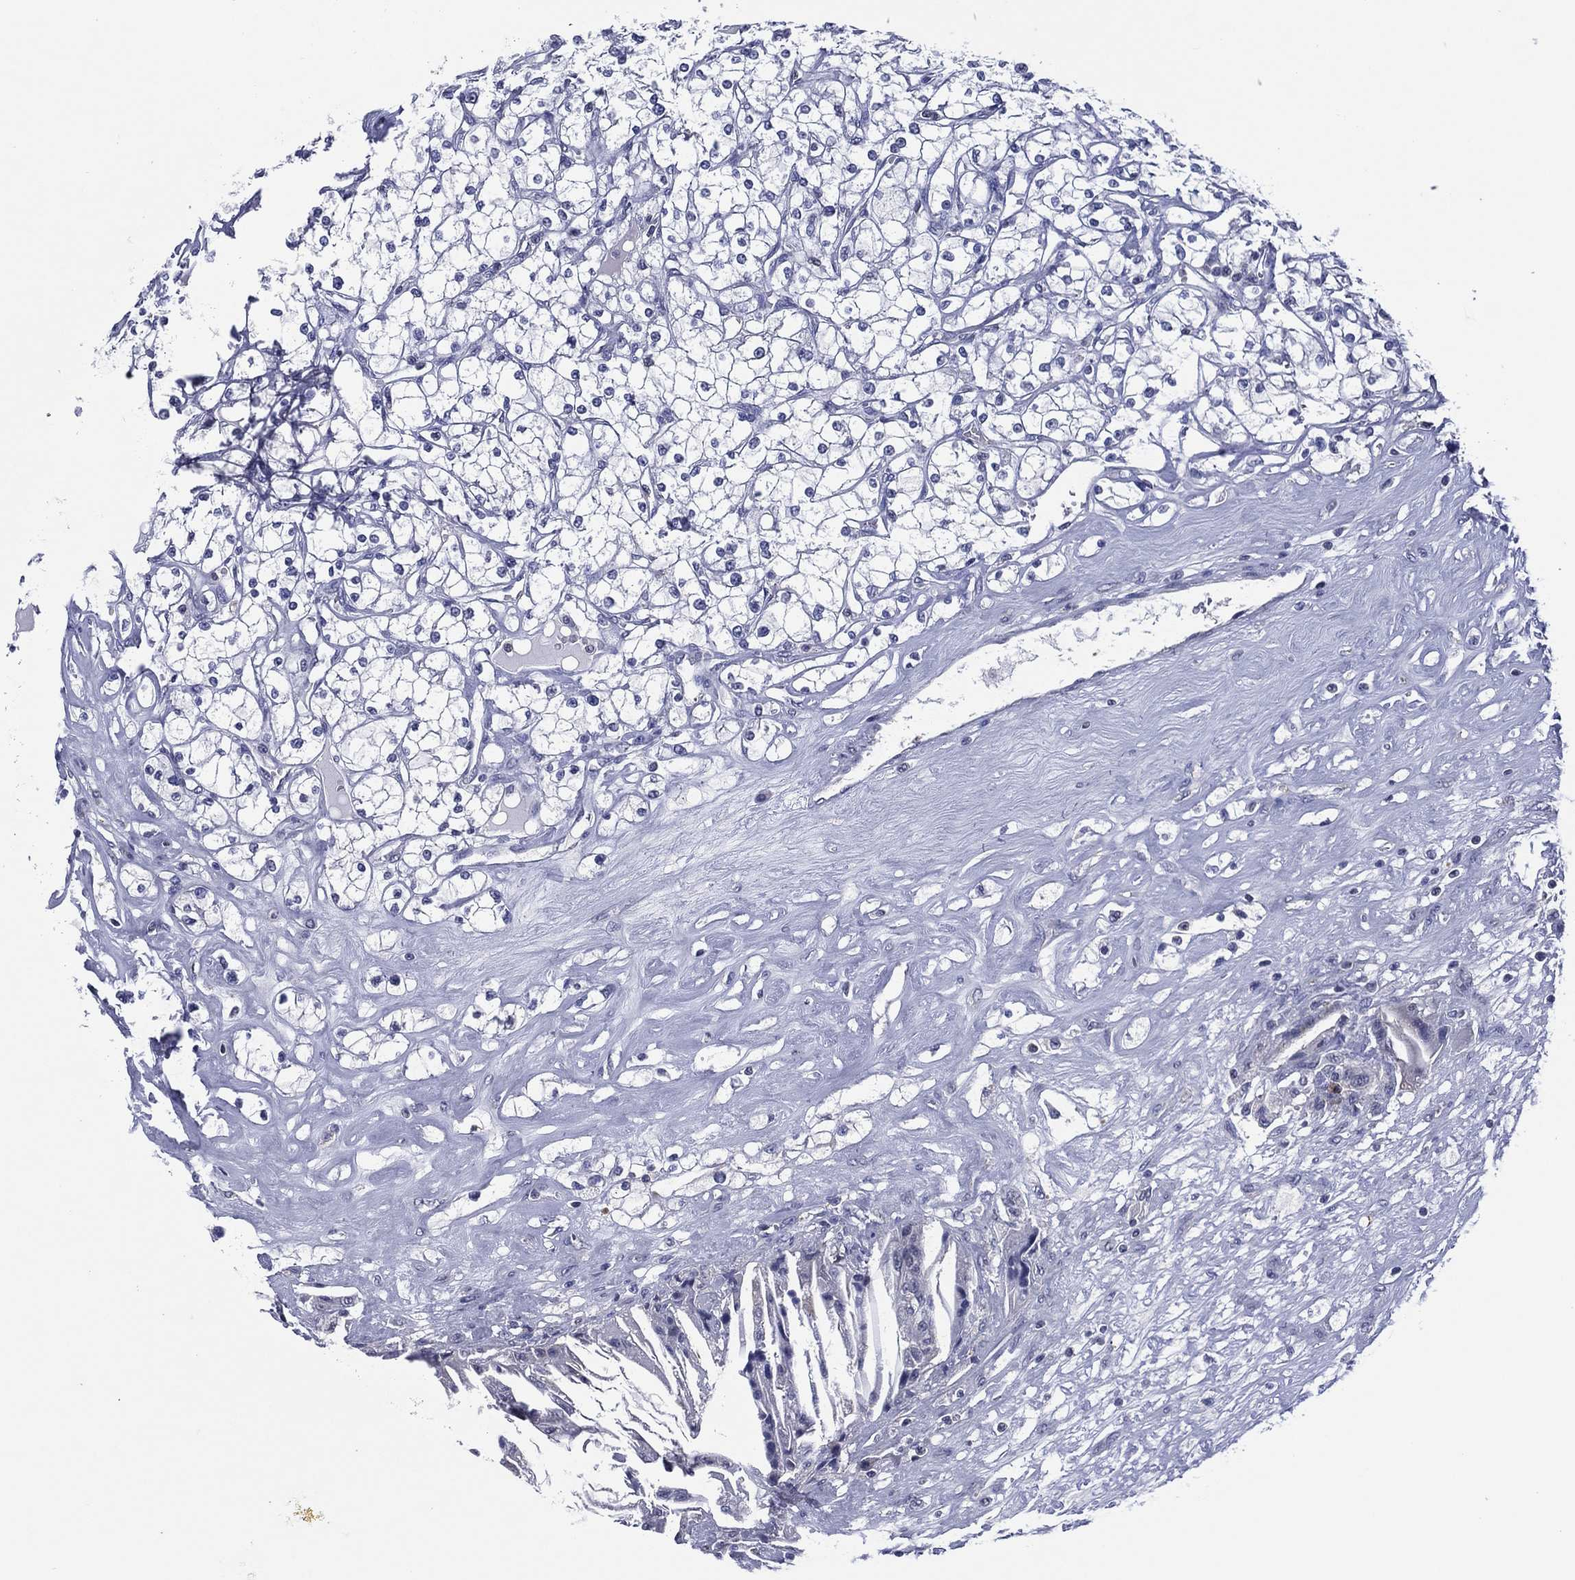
{"staining": {"intensity": "negative", "quantity": "none", "location": "none"}, "tissue": "renal cancer", "cell_type": "Tumor cells", "image_type": "cancer", "snomed": [{"axis": "morphology", "description": "Adenocarcinoma, NOS"}, {"axis": "topography", "description": "Kidney"}], "caption": "Renal adenocarcinoma was stained to show a protein in brown. There is no significant positivity in tumor cells.", "gene": "TRIM31", "patient": {"sex": "male", "age": 67}}